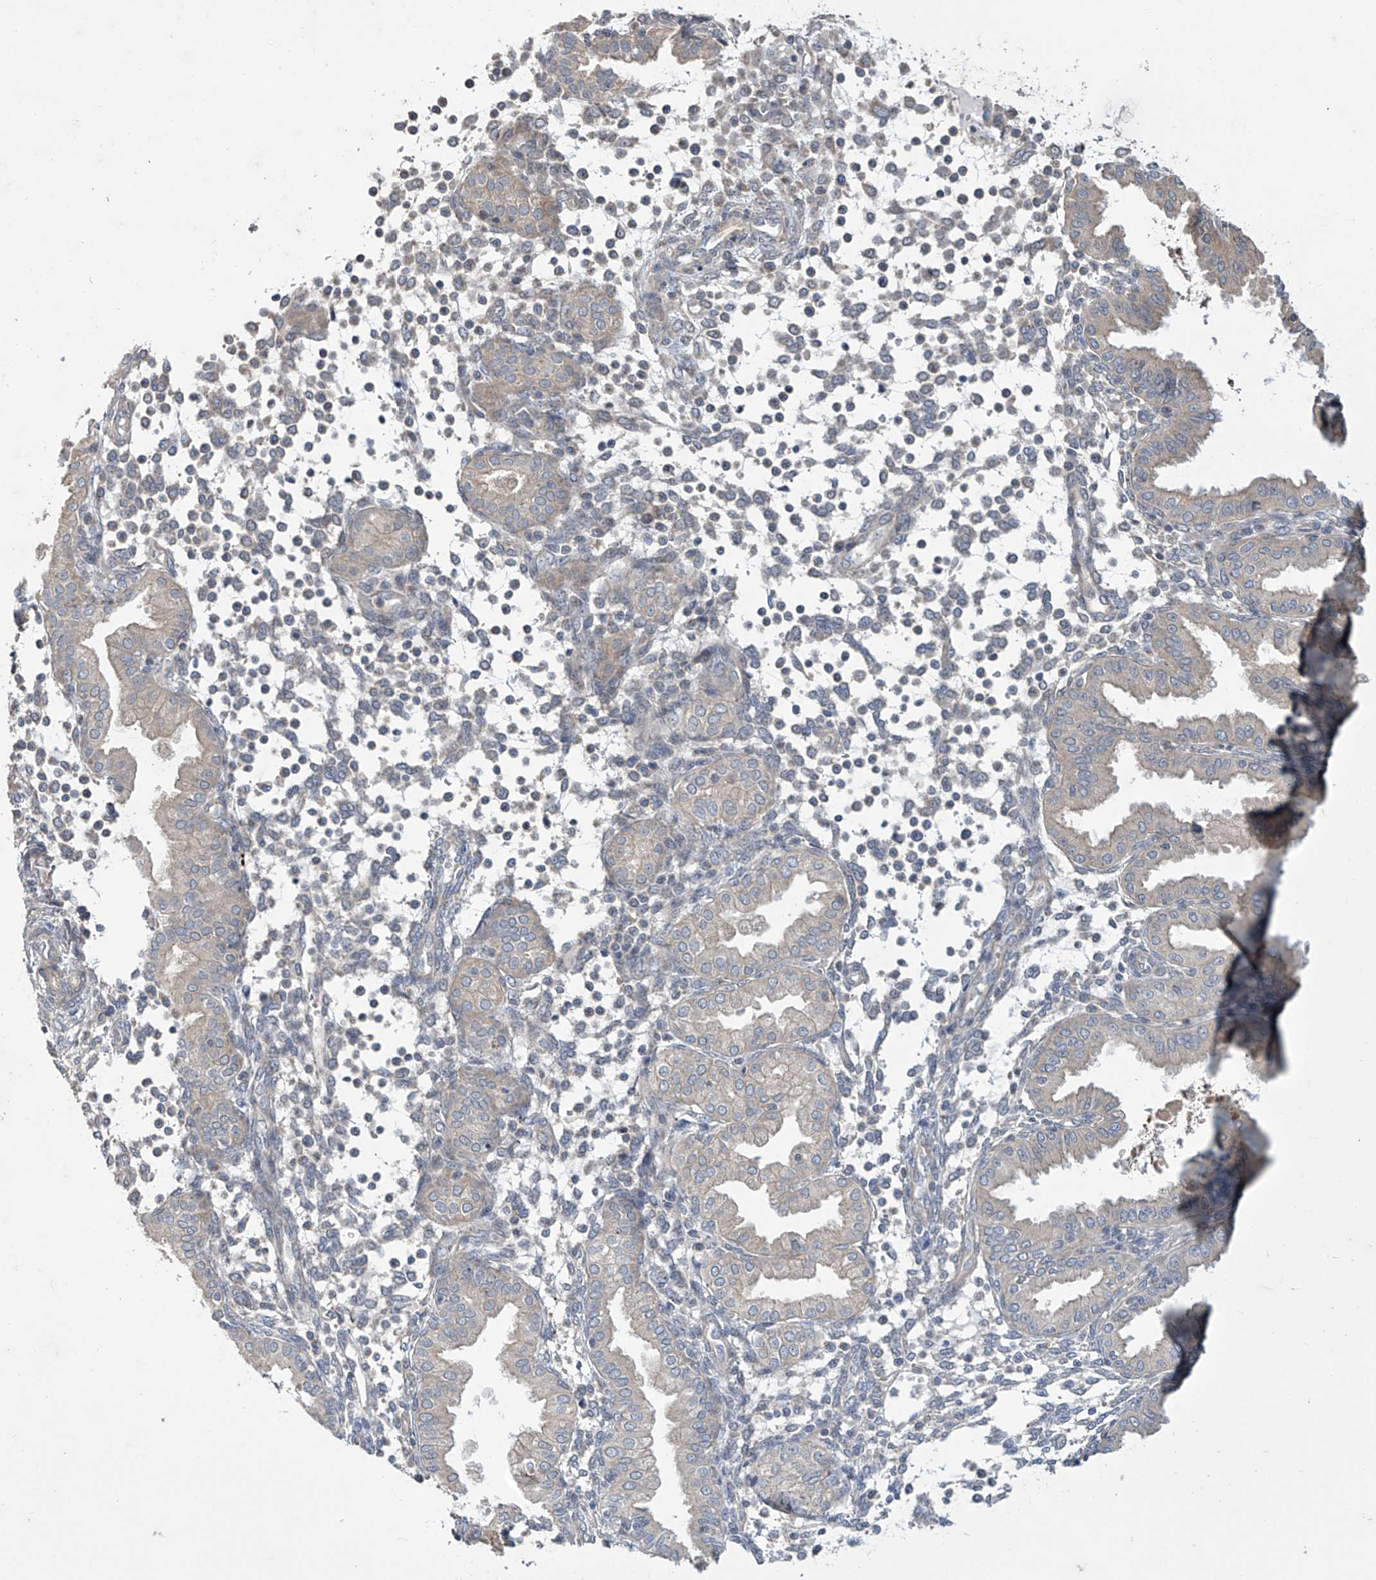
{"staining": {"intensity": "negative", "quantity": "none", "location": "none"}, "tissue": "endometrium", "cell_type": "Cells in endometrial stroma", "image_type": "normal", "snomed": [{"axis": "morphology", "description": "Normal tissue, NOS"}, {"axis": "topography", "description": "Endometrium"}], "caption": "A high-resolution image shows immunohistochemistry staining of unremarkable endometrium, which reveals no significant staining in cells in endometrial stroma.", "gene": "TRIM60", "patient": {"sex": "female", "age": 53}}